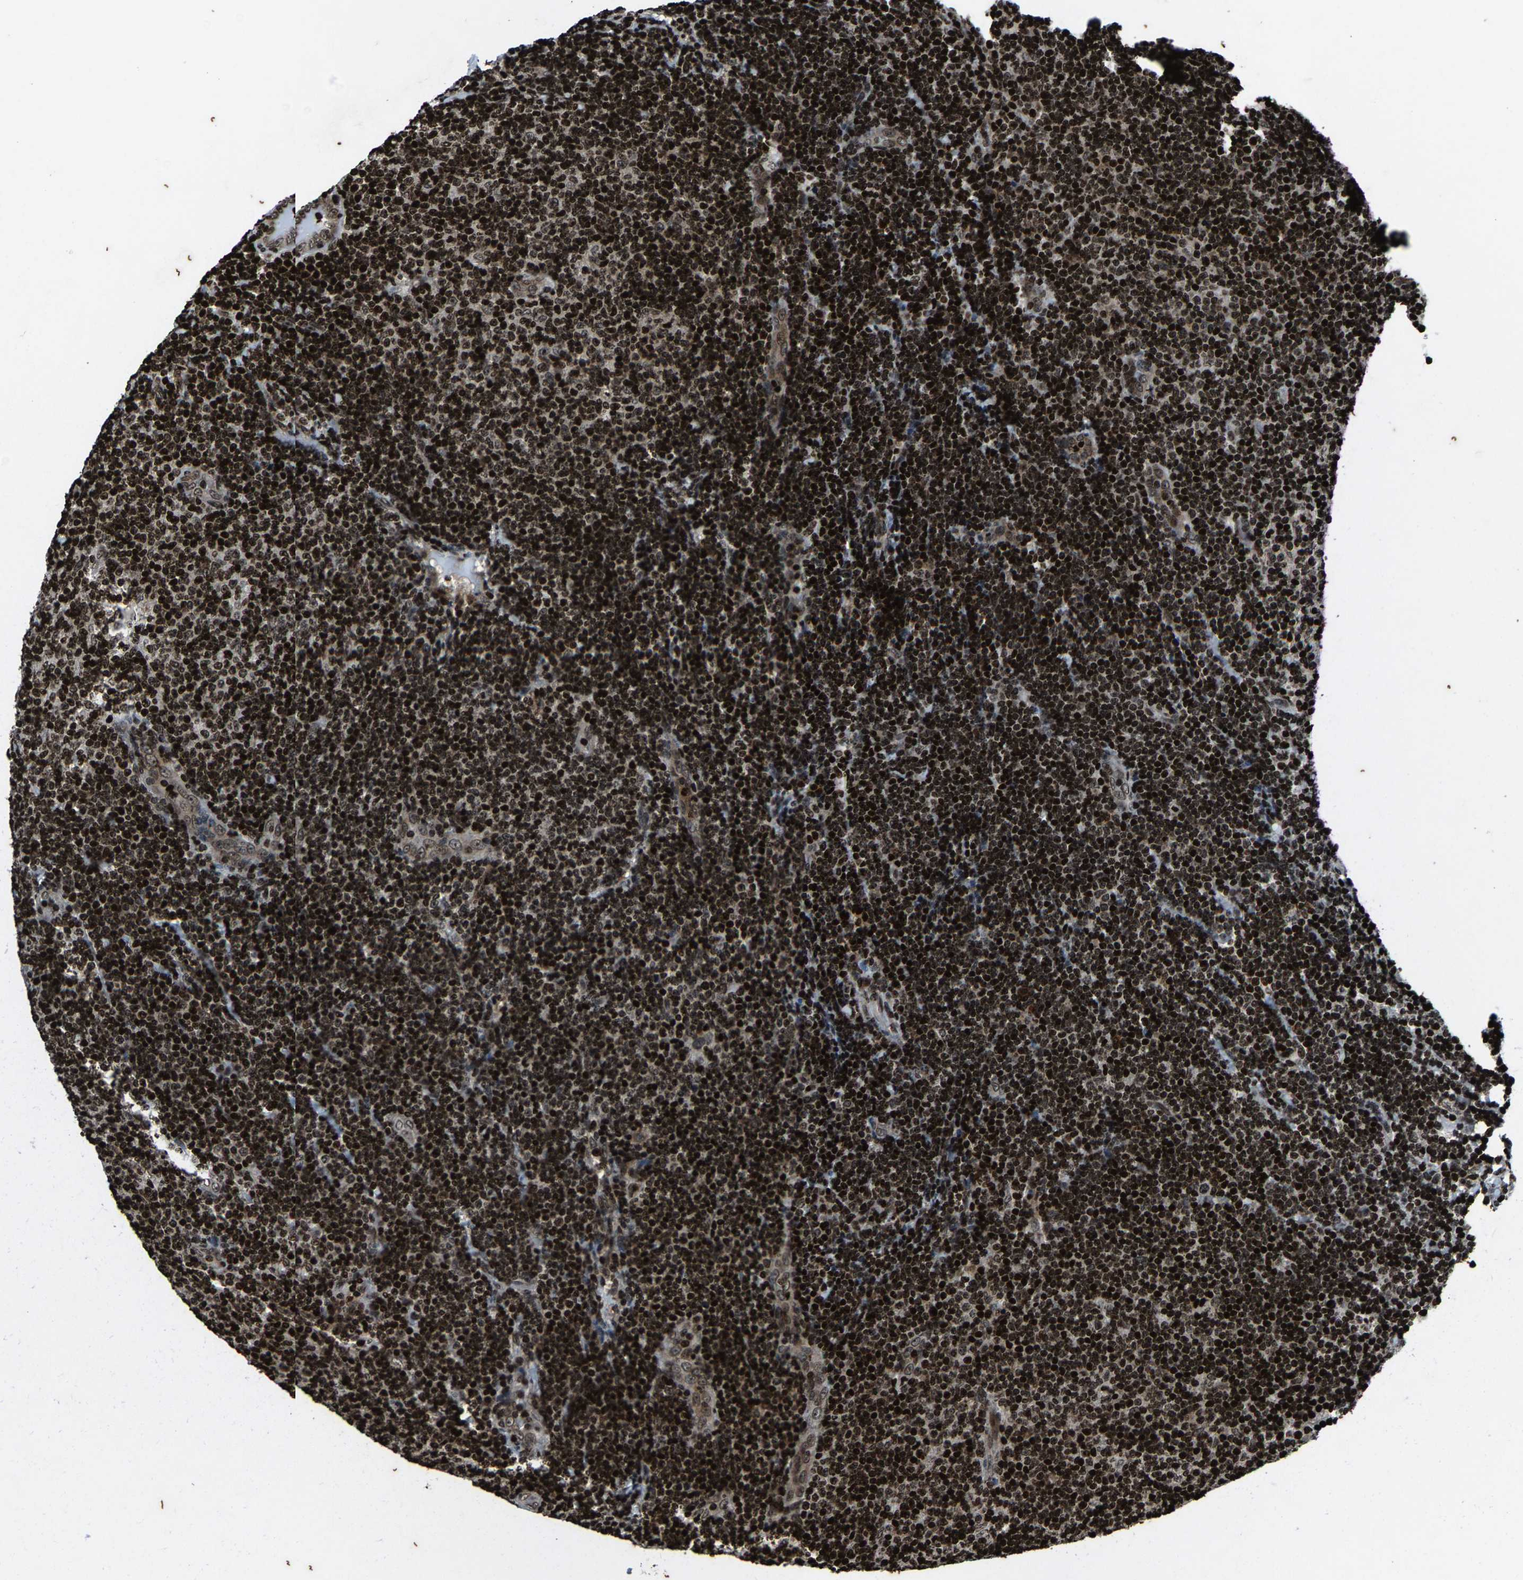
{"staining": {"intensity": "strong", "quantity": ">75%", "location": "nuclear"}, "tissue": "lymphoma", "cell_type": "Tumor cells", "image_type": "cancer", "snomed": [{"axis": "morphology", "description": "Malignant lymphoma, non-Hodgkin's type, Low grade"}, {"axis": "topography", "description": "Lymph node"}], "caption": "Strong nuclear expression for a protein is seen in about >75% of tumor cells of lymphoma using immunohistochemistry.", "gene": "H4C1", "patient": {"sex": "male", "age": 83}}